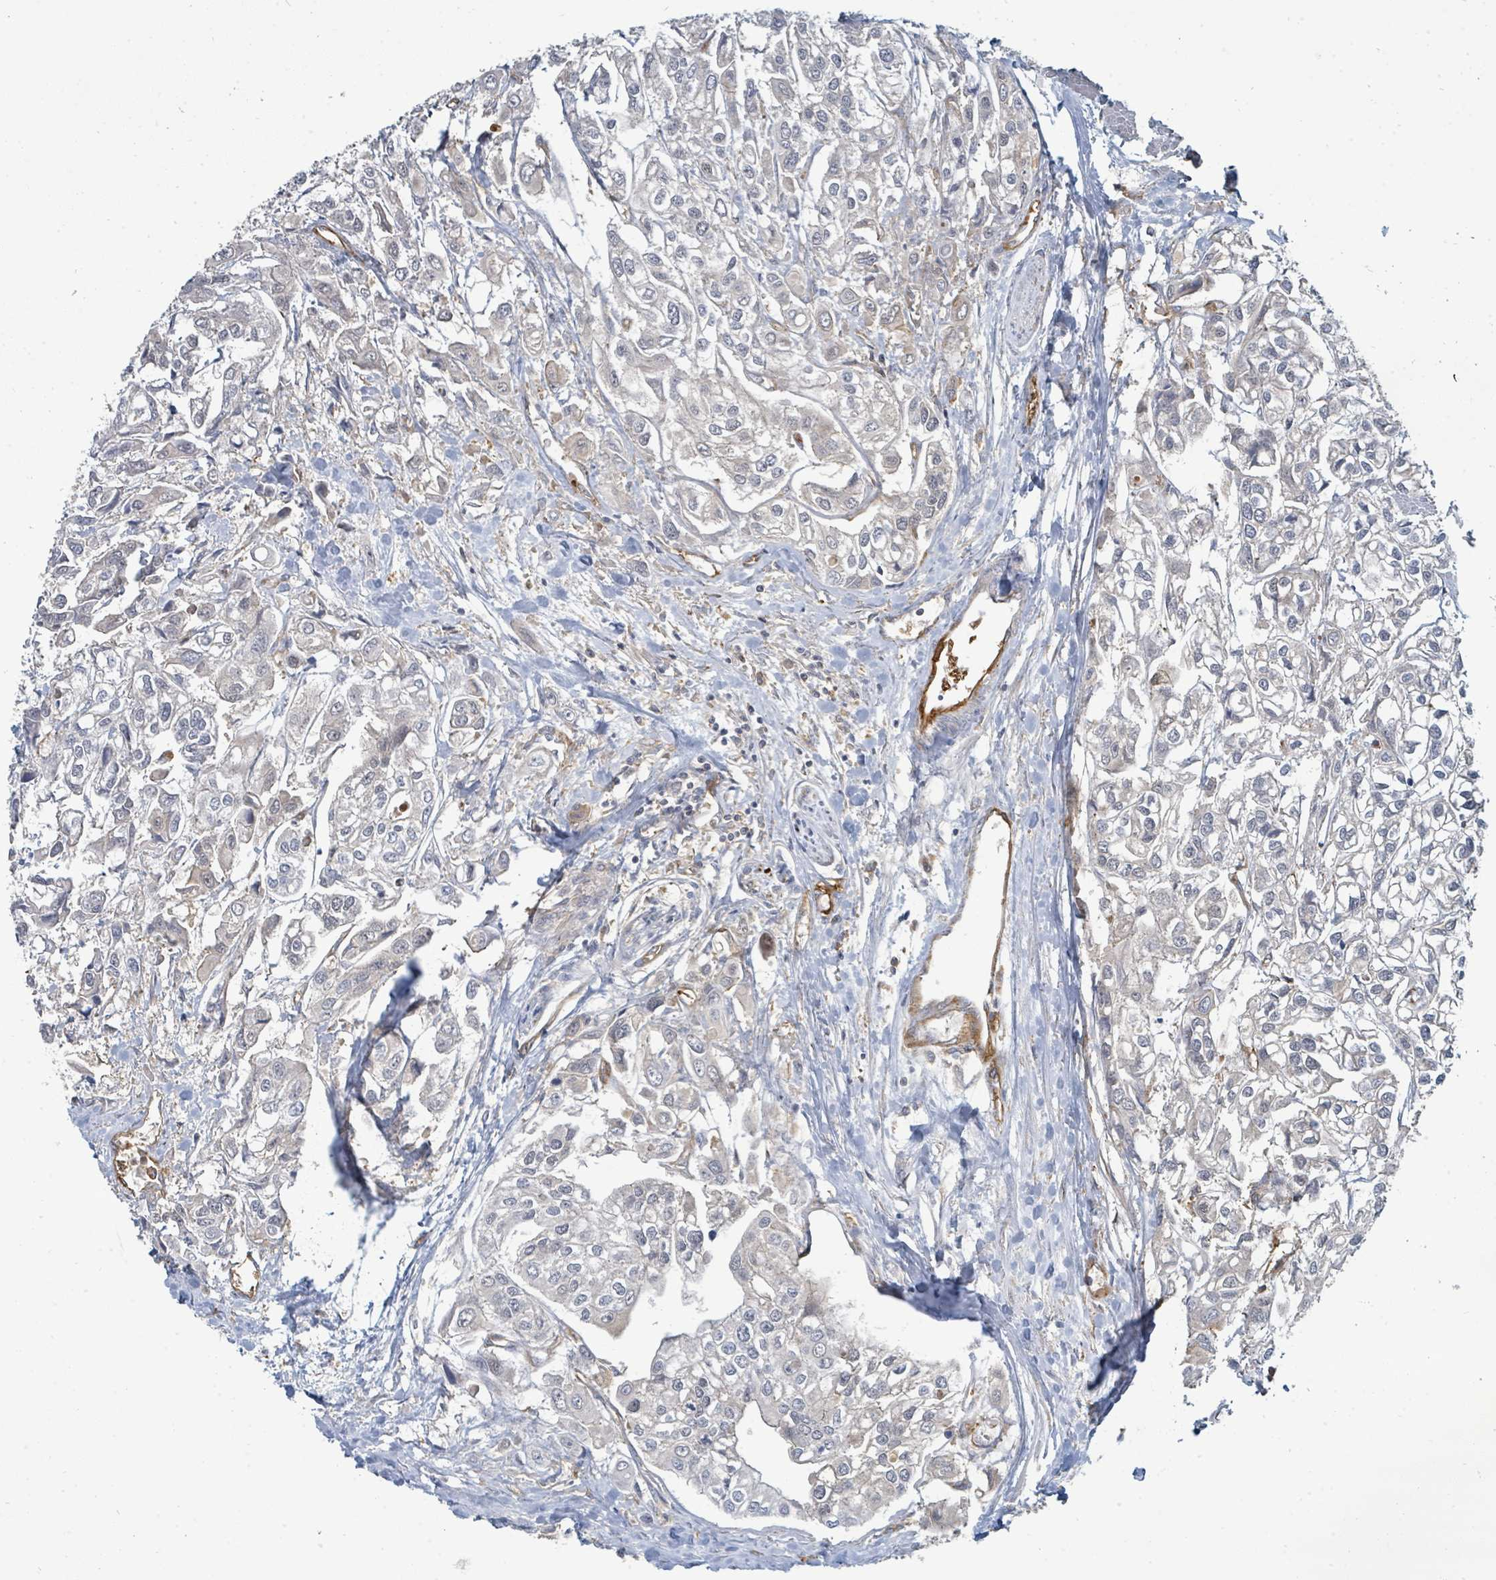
{"staining": {"intensity": "weak", "quantity": "25%-75%", "location": "cytoplasmic/membranous"}, "tissue": "urothelial cancer", "cell_type": "Tumor cells", "image_type": "cancer", "snomed": [{"axis": "morphology", "description": "Urothelial carcinoma, High grade"}, {"axis": "topography", "description": "Urinary bladder"}], "caption": "A histopathology image of human urothelial cancer stained for a protein exhibits weak cytoplasmic/membranous brown staining in tumor cells. (brown staining indicates protein expression, while blue staining denotes nuclei).", "gene": "BOLA2B", "patient": {"sex": "male", "age": 67}}